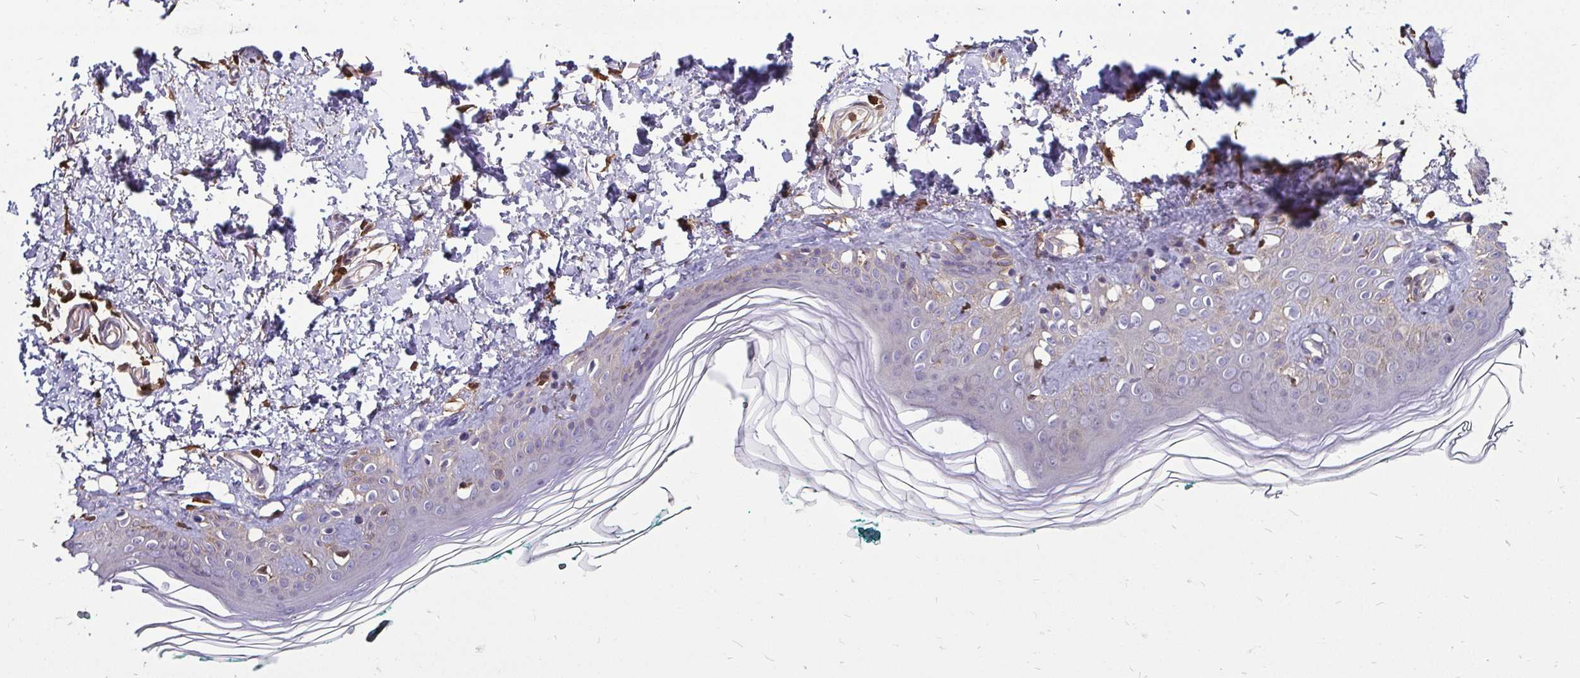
{"staining": {"intensity": "moderate", "quantity": ">75%", "location": "cytoplasmic/membranous"}, "tissue": "skin", "cell_type": "Fibroblasts", "image_type": "normal", "snomed": [{"axis": "morphology", "description": "Normal tissue, NOS"}, {"axis": "topography", "description": "Skin"}, {"axis": "topography", "description": "Peripheral nerve tissue"}], "caption": "The image reveals a brown stain indicating the presence of a protein in the cytoplasmic/membranous of fibroblasts in skin. Using DAB (3,3'-diaminobenzidine) (brown) and hematoxylin (blue) stains, captured at high magnification using brightfield microscopy.", "gene": "ZFP1", "patient": {"sex": "female", "age": 45}}